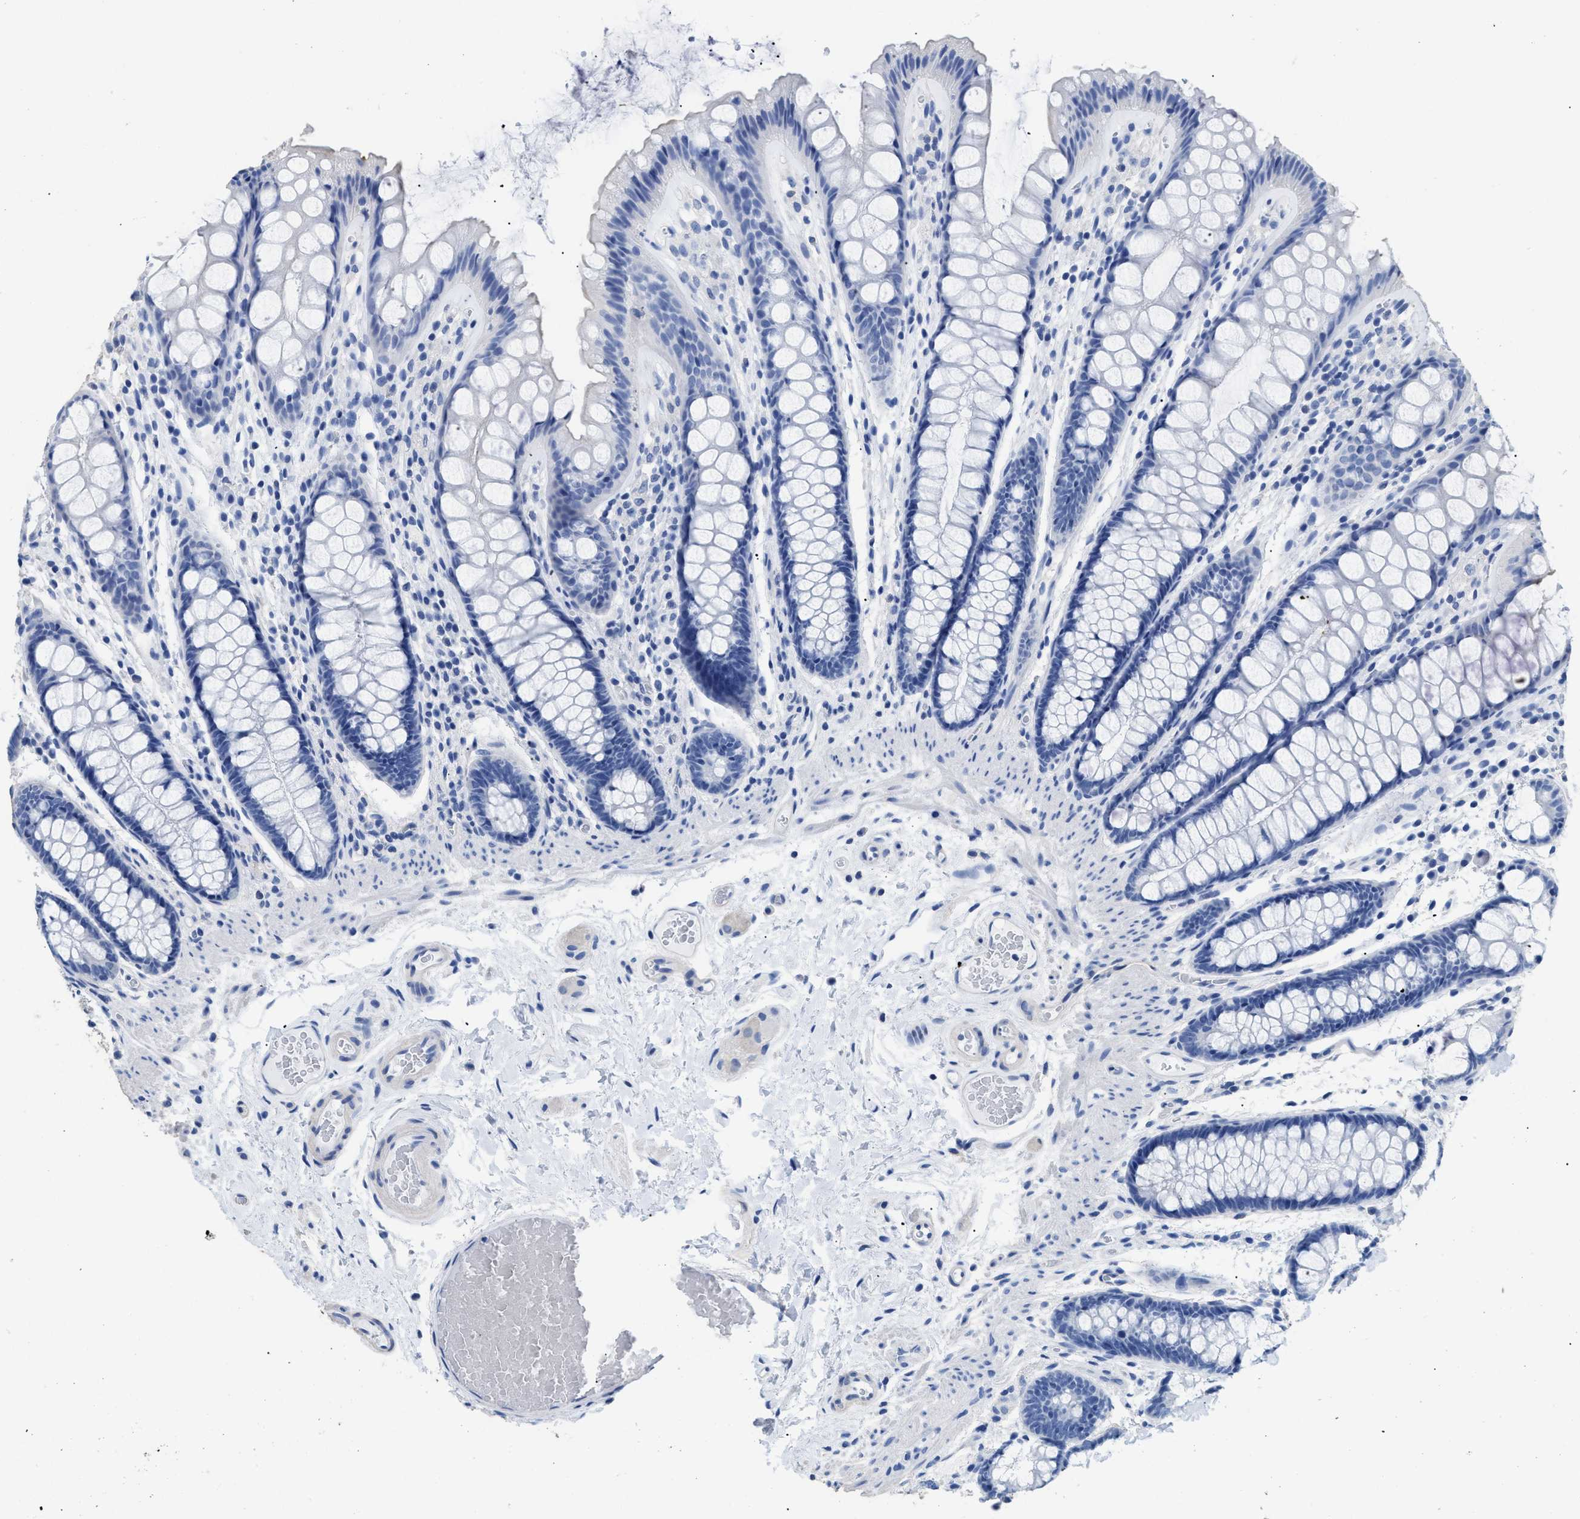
{"staining": {"intensity": "negative", "quantity": "none", "location": "none"}, "tissue": "colon", "cell_type": "Endothelial cells", "image_type": "normal", "snomed": [{"axis": "morphology", "description": "Normal tissue, NOS"}, {"axis": "topography", "description": "Colon"}], "caption": "This is a image of immunohistochemistry (IHC) staining of benign colon, which shows no expression in endothelial cells.", "gene": "DLC1", "patient": {"sex": "female", "age": 56}}